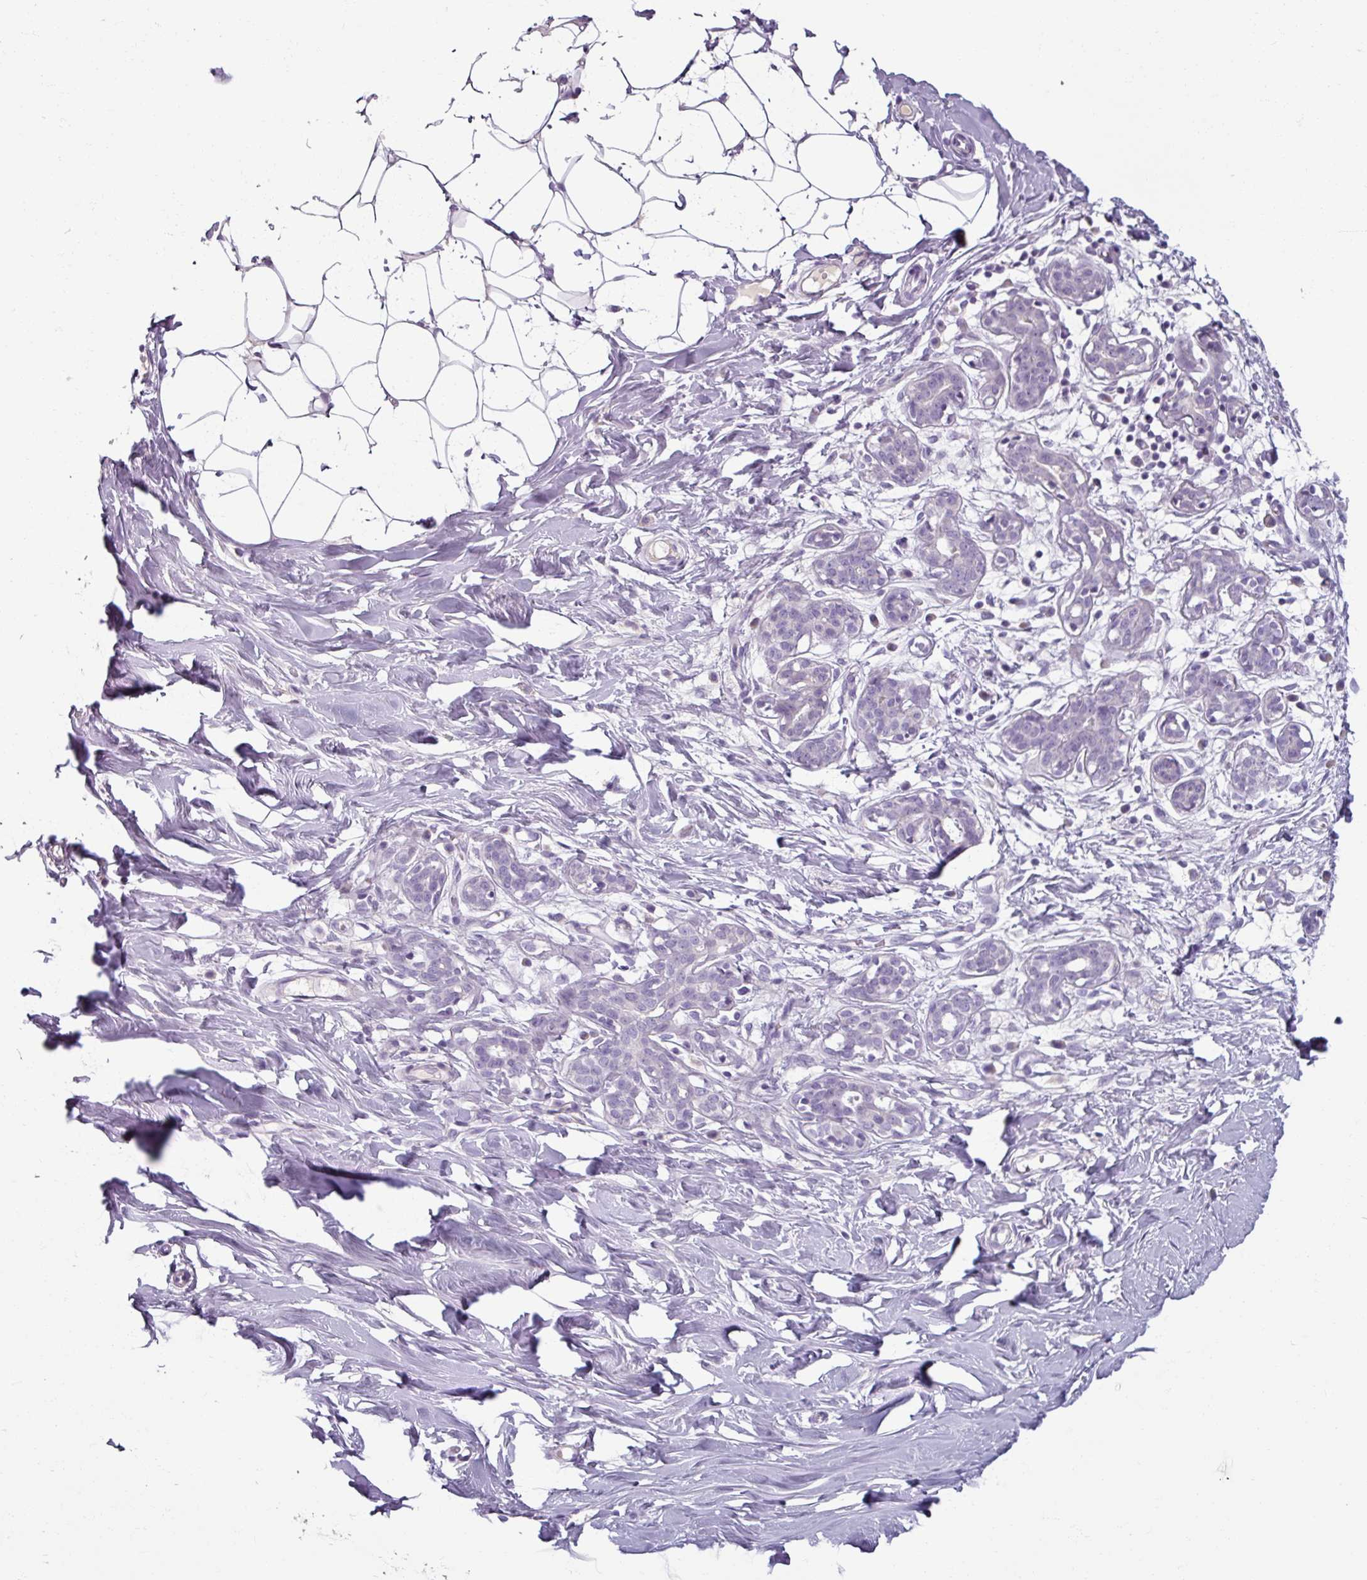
{"staining": {"intensity": "negative", "quantity": "none", "location": "none"}, "tissue": "breast", "cell_type": "Adipocytes", "image_type": "normal", "snomed": [{"axis": "morphology", "description": "Normal tissue, NOS"}, {"axis": "topography", "description": "Breast"}], "caption": "Immunohistochemistry of benign breast shows no expression in adipocytes.", "gene": "SMIM11", "patient": {"sex": "female", "age": 27}}